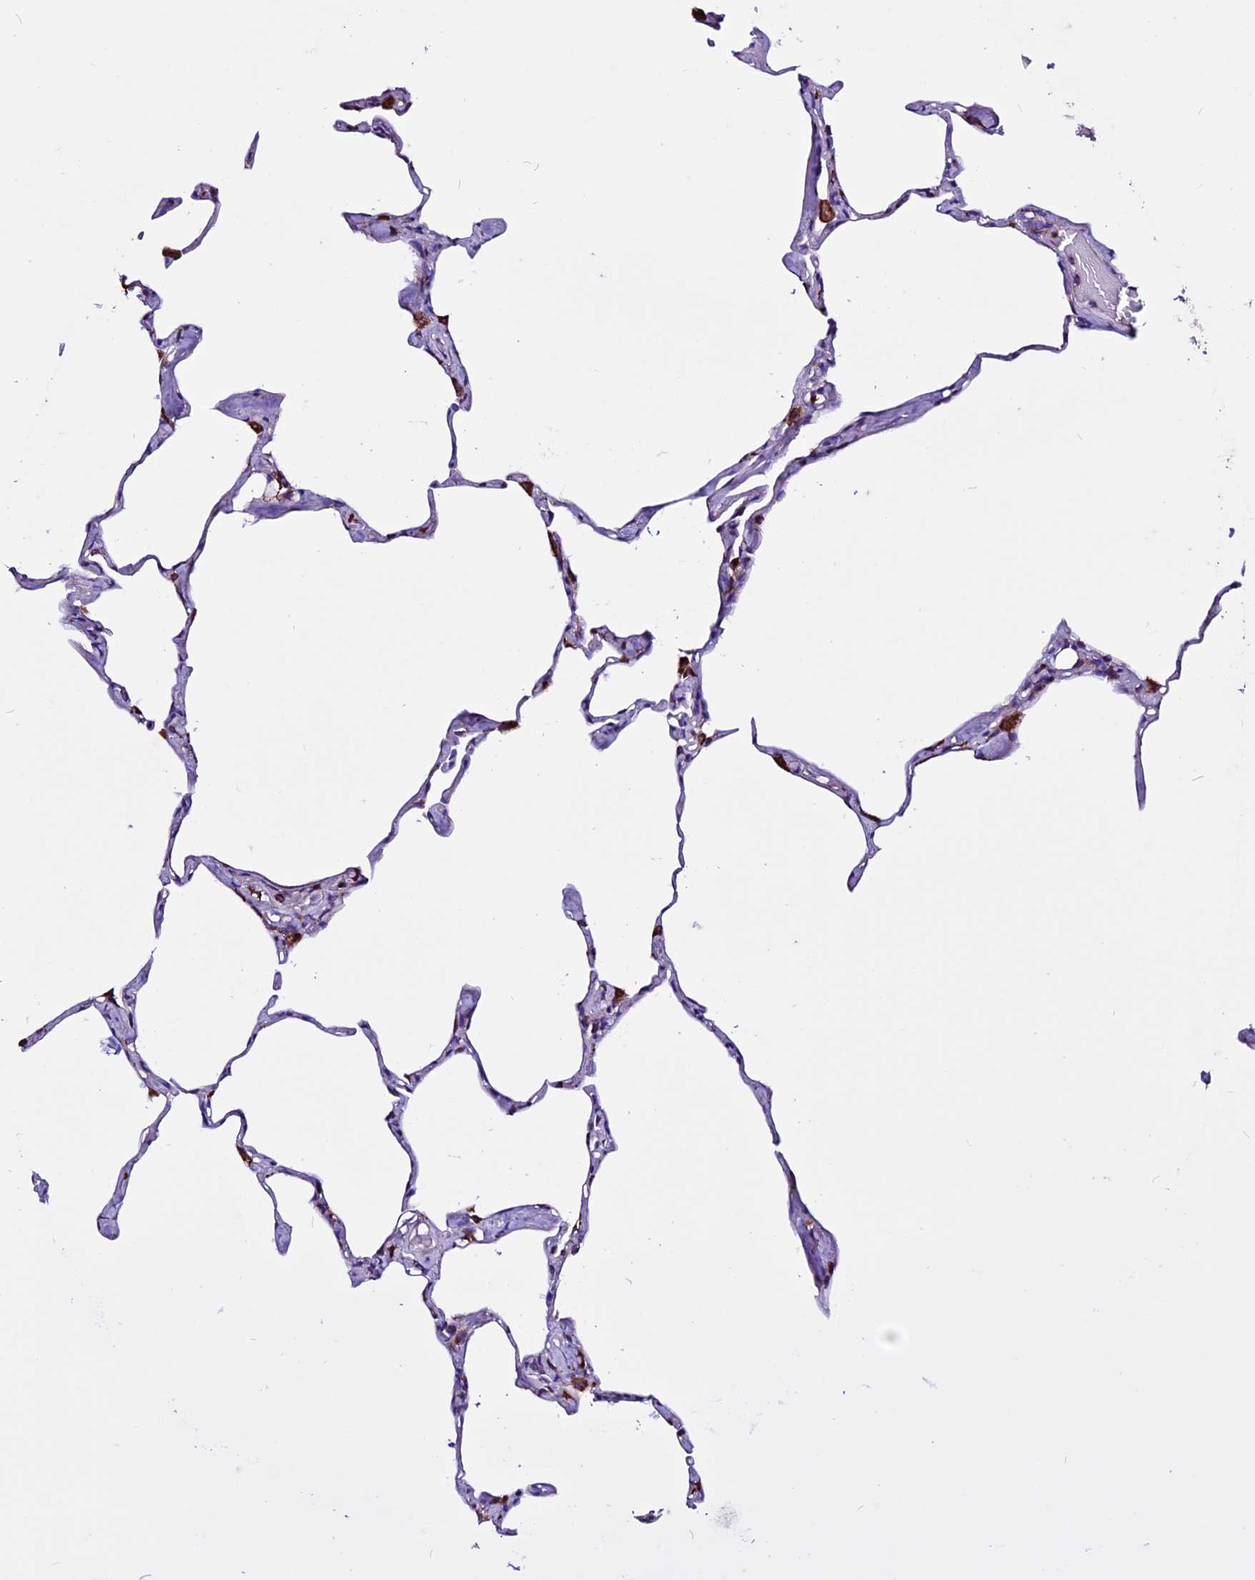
{"staining": {"intensity": "negative", "quantity": "none", "location": "none"}, "tissue": "lung", "cell_type": "Alveolar cells", "image_type": "normal", "snomed": [{"axis": "morphology", "description": "Normal tissue, NOS"}, {"axis": "topography", "description": "Lung"}], "caption": "IHC histopathology image of benign lung: lung stained with DAB (3,3'-diaminobenzidine) displays no significant protein expression in alveolar cells.", "gene": "CX3CL1", "patient": {"sex": "male", "age": 65}}